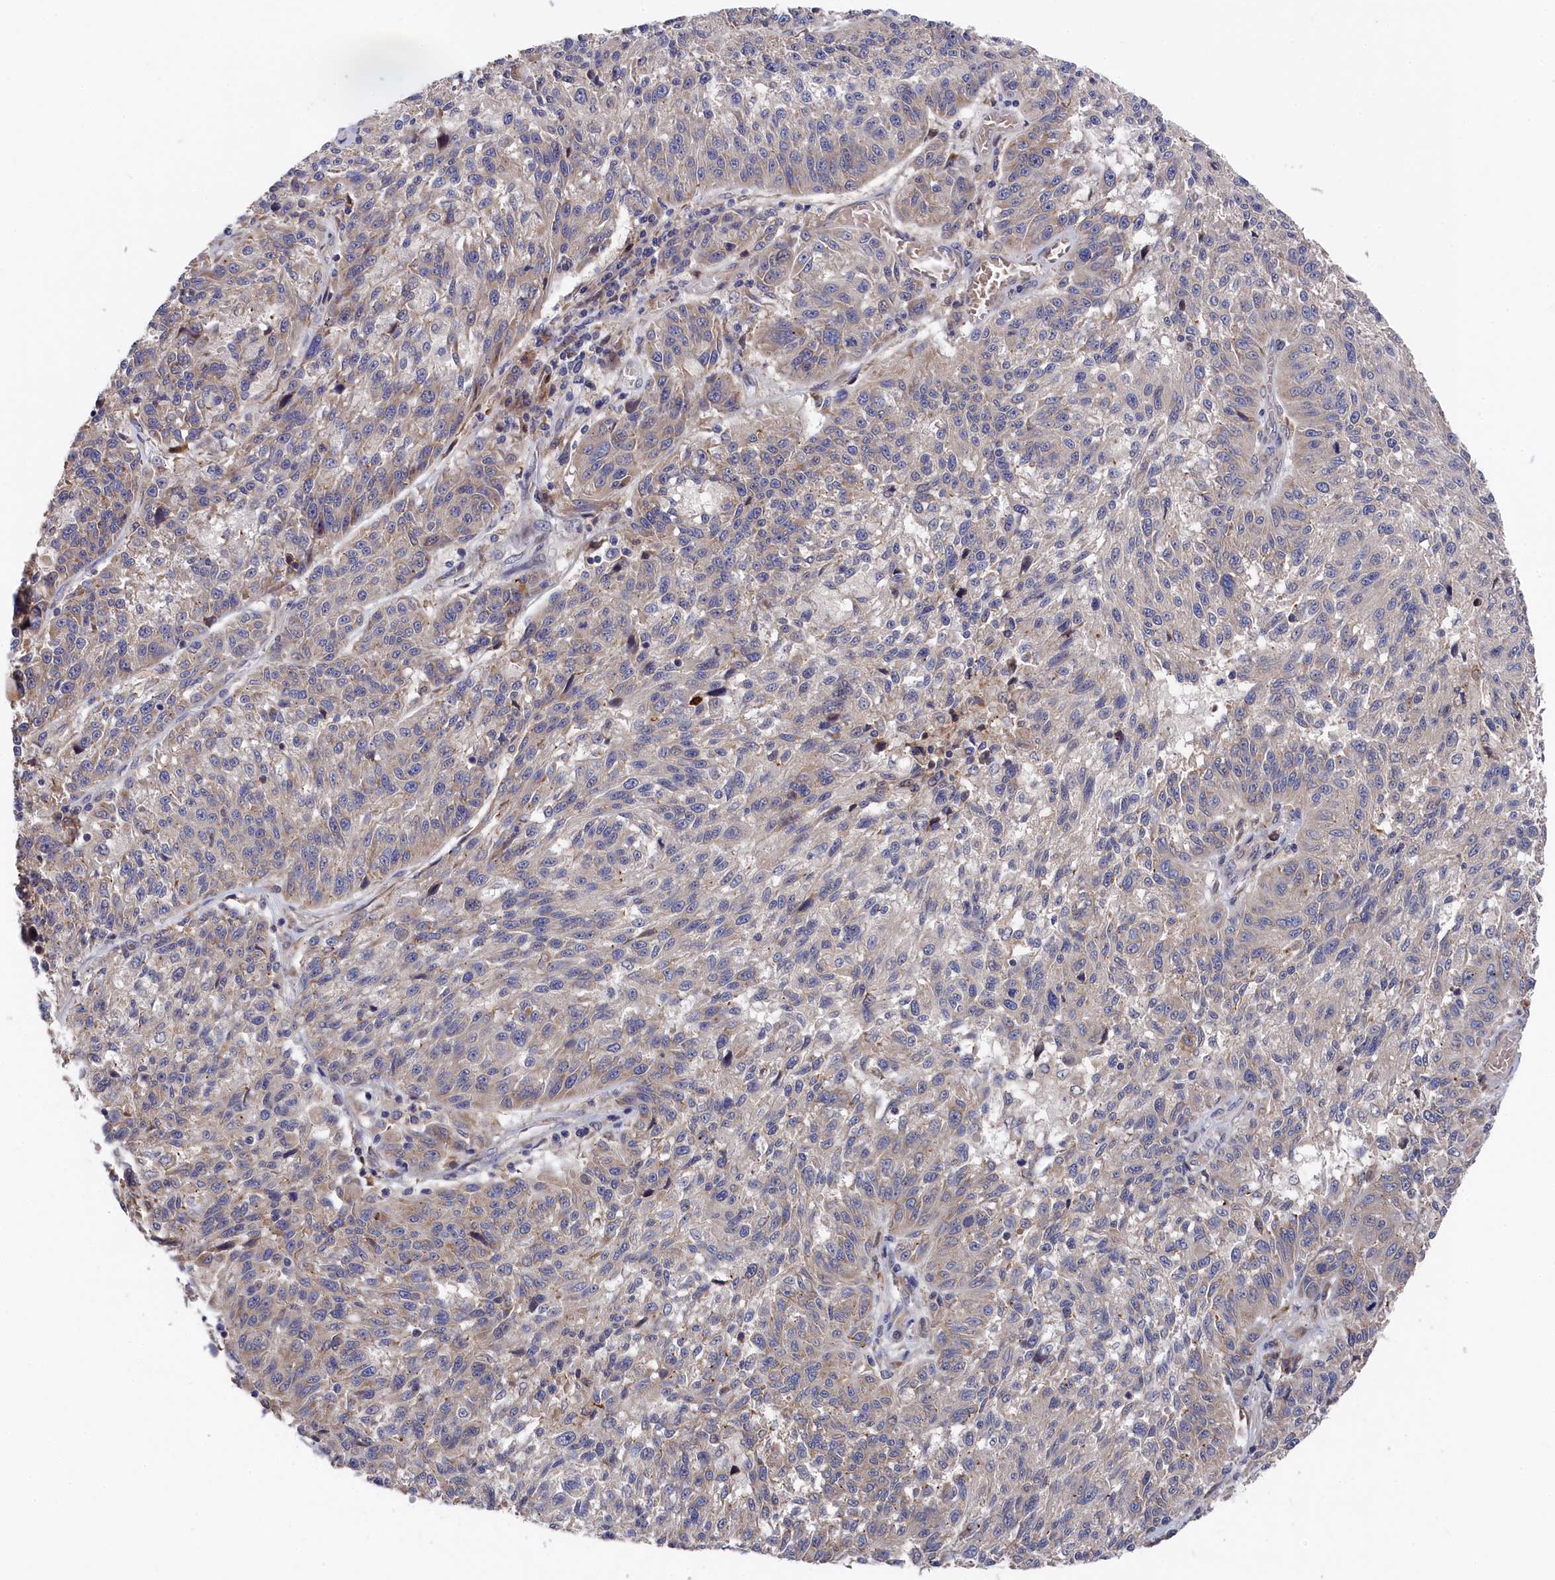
{"staining": {"intensity": "negative", "quantity": "none", "location": "none"}, "tissue": "melanoma", "cell_type": "Tumor cells", "image_type": "cancer", "snomed": [{"axis": "morphology", "description": "Malignant melanoma, NOS"}, {"axis": "topography", "description": "Skin"}], "caption": "This histopathology image is of melanoma stained with IHC to label a protein in brown with the nuclei are counter-stained blue. There is no positivity in tumor cells.", "gene": "CYB5D2", "patient": {"sex": "male", "age": 53}}